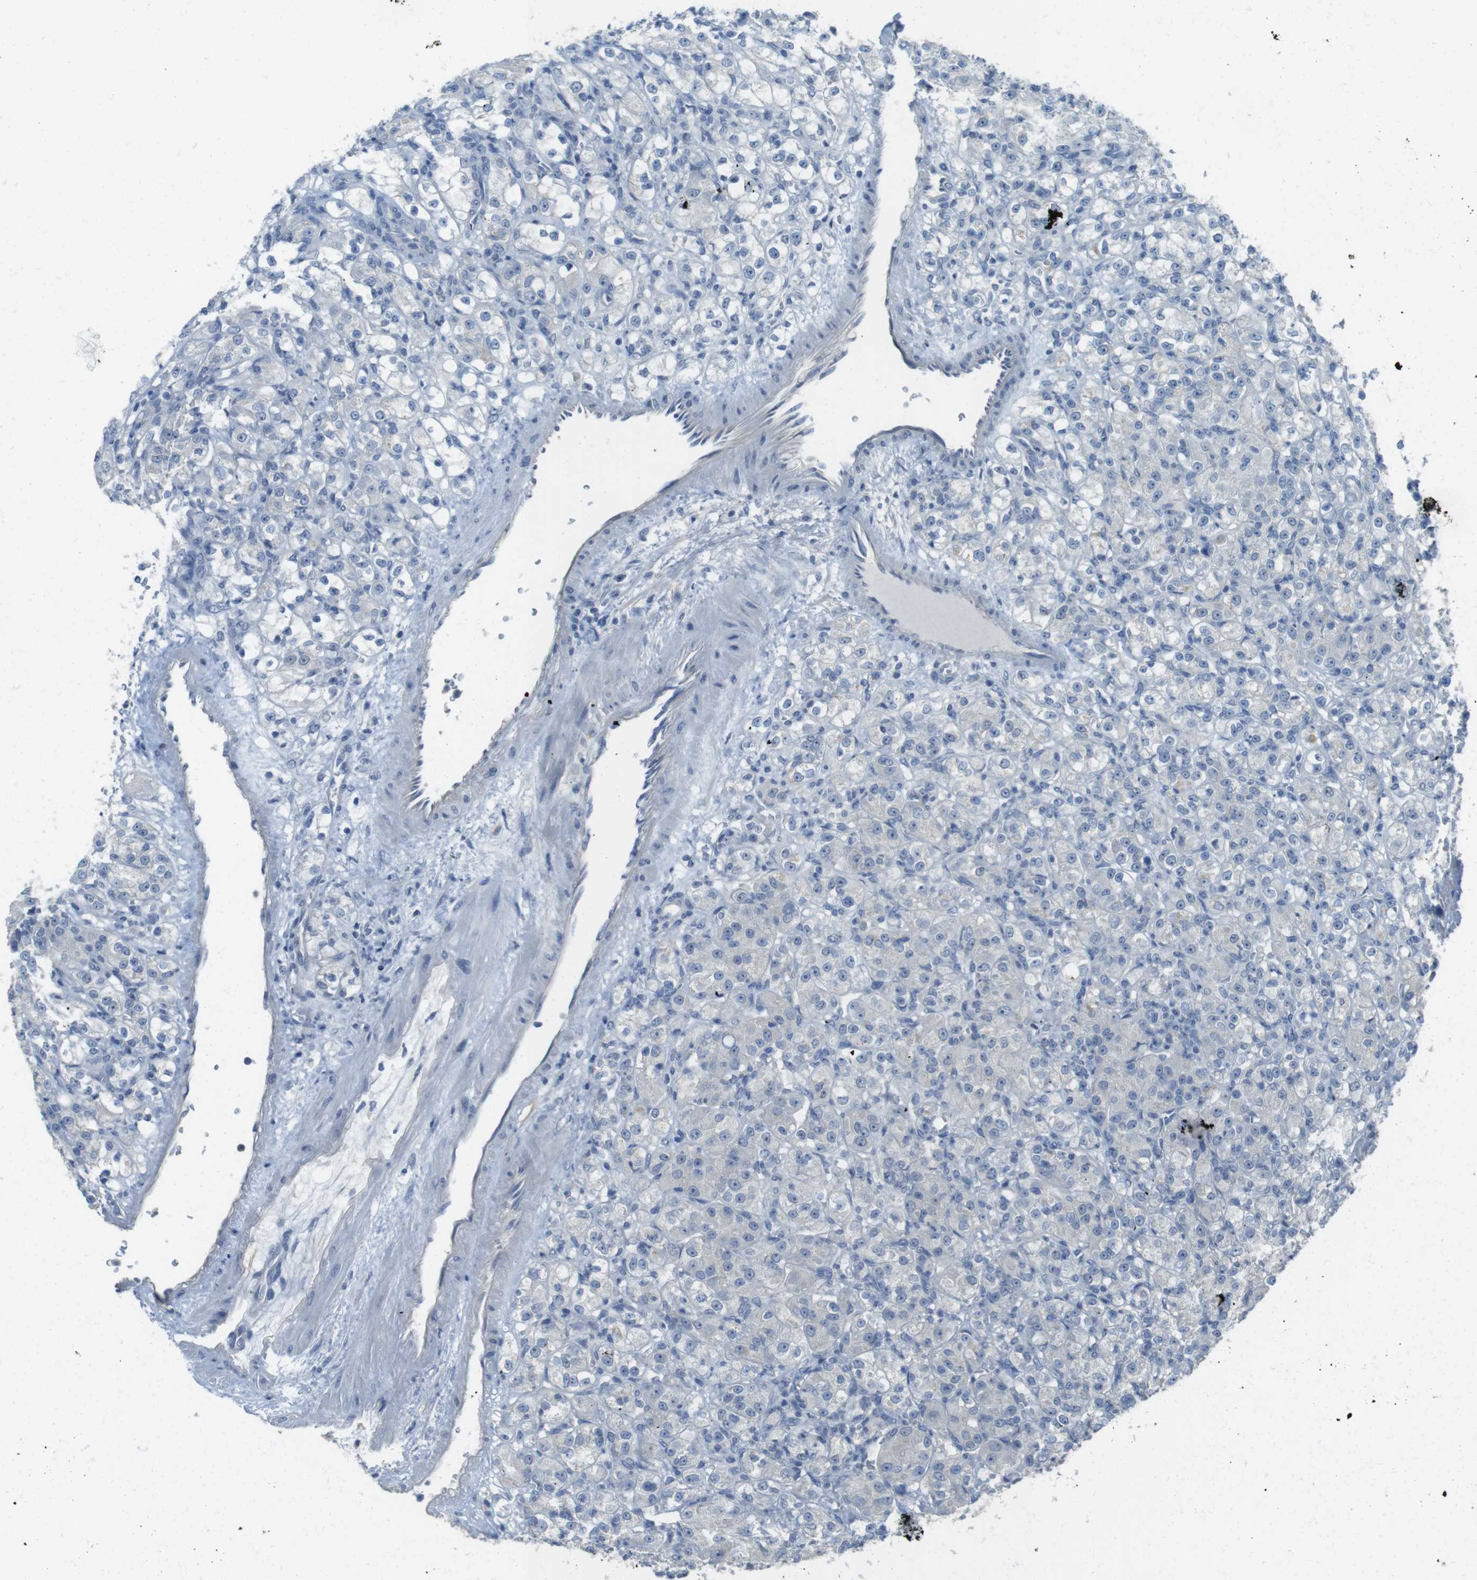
{"staining": {"intensity": "negative", "quantity": "none", "location": "none"}, "tissue": "renal cancer", "cell_type": "Tumor cells", "image_type": "cancer", "snomed": [{"axis": "morphology", "description": "Adenocarcinoma, NOS"}, {"axis": "topography", "description": "Kidney"}], "caption": "Immunohistochemistry (IHC) image of human renal adenocarcinoma stained for a protein (brown), which demonstrates no positivity in tumor cells.", "gene": "ENTPD7", "patient": {"sex": "male", "age": 61}}